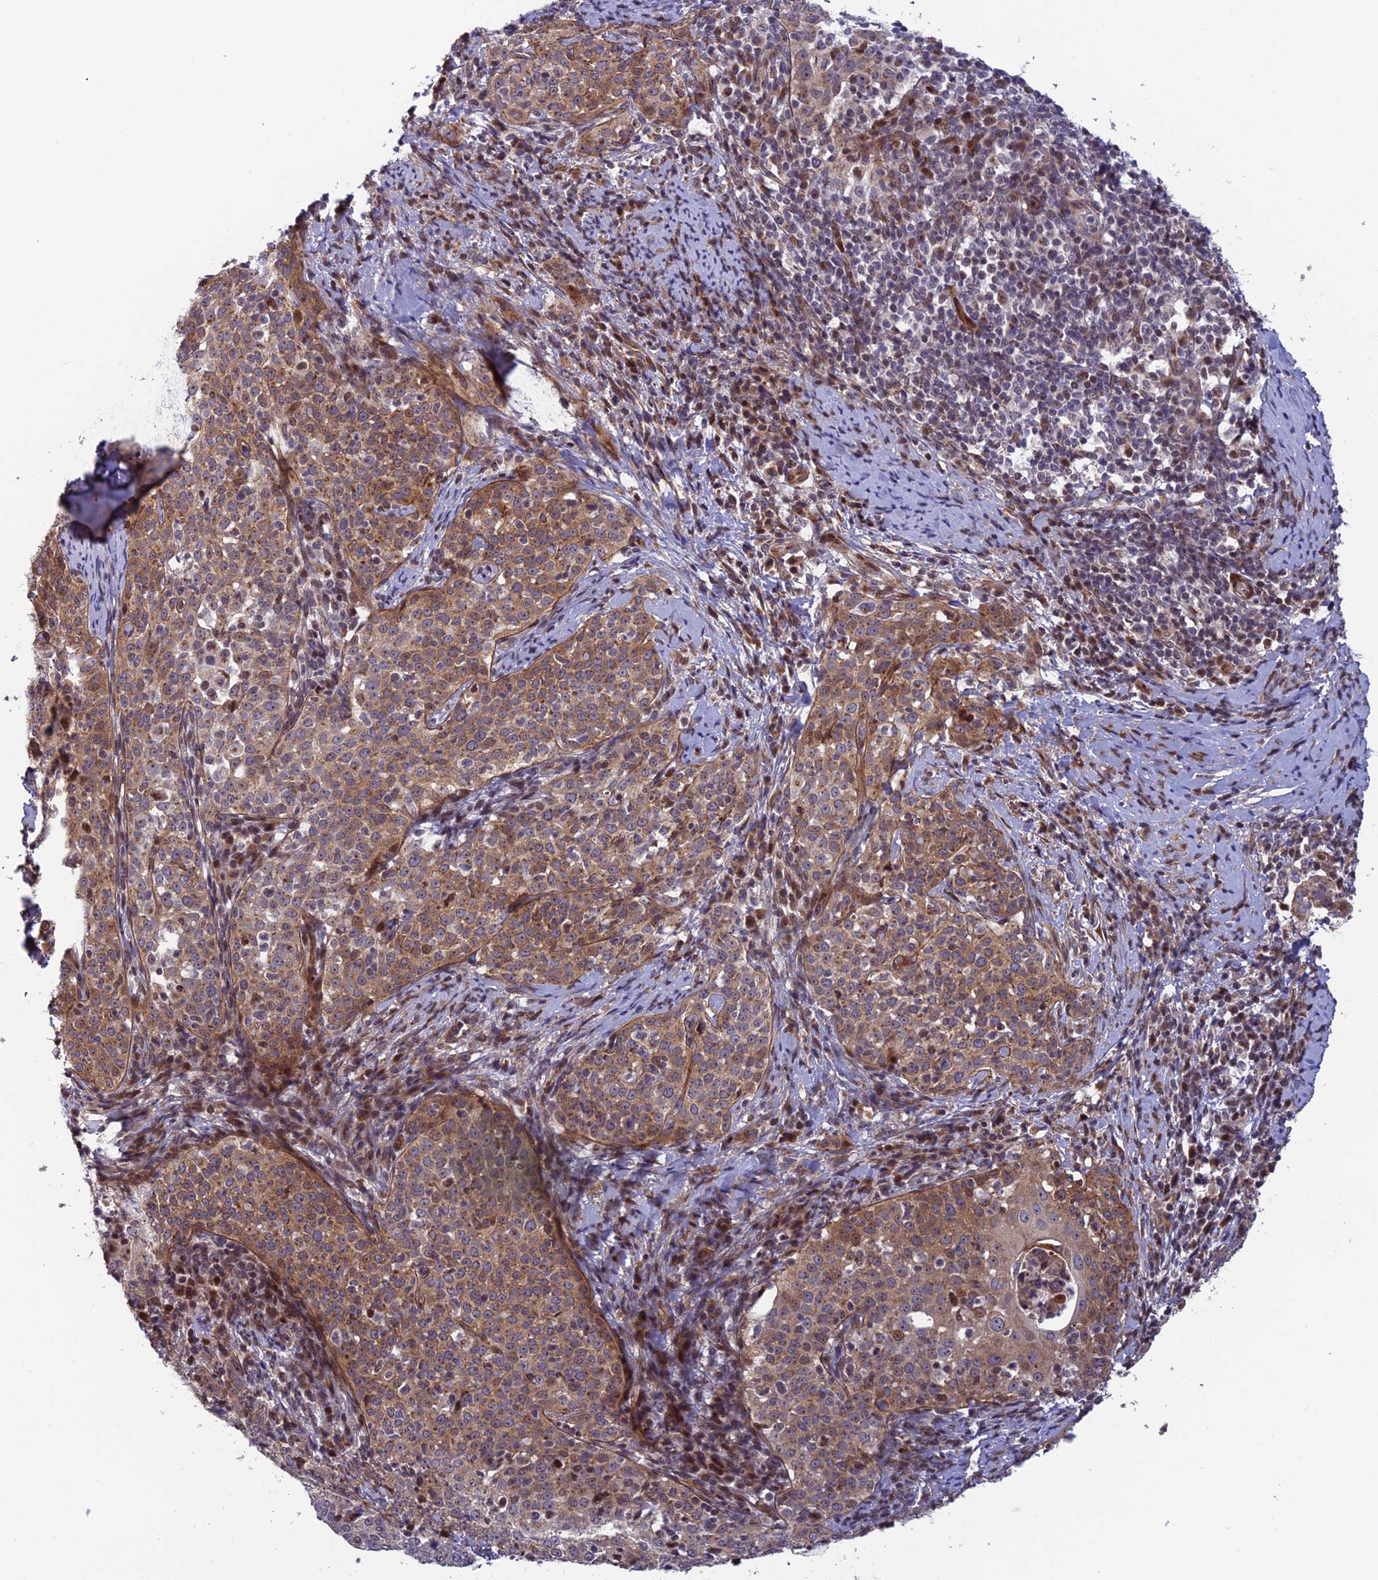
{"staining": {"intensity": "moderate", "quantity": ">75%", "location": "cytoplasmic/membranous"}, "tissue": "cervical cancer", "cell_type": "Tumor cells", "image_type": "cancer", "snomed": [{"axis": "morphology", "description": "Squamous cell carcinoma, NOS"}, {"axis": "topography", "description": "Cervix"}], "caption": "A micrograph of cervical cancer (squamous cell carcinoma) stained for a protein demonstrates moderate cytoplasmic/membranous brown staining in tumor cells.", "gene": "SMIM7", "patient": {"sex": "female", "age": 57}}